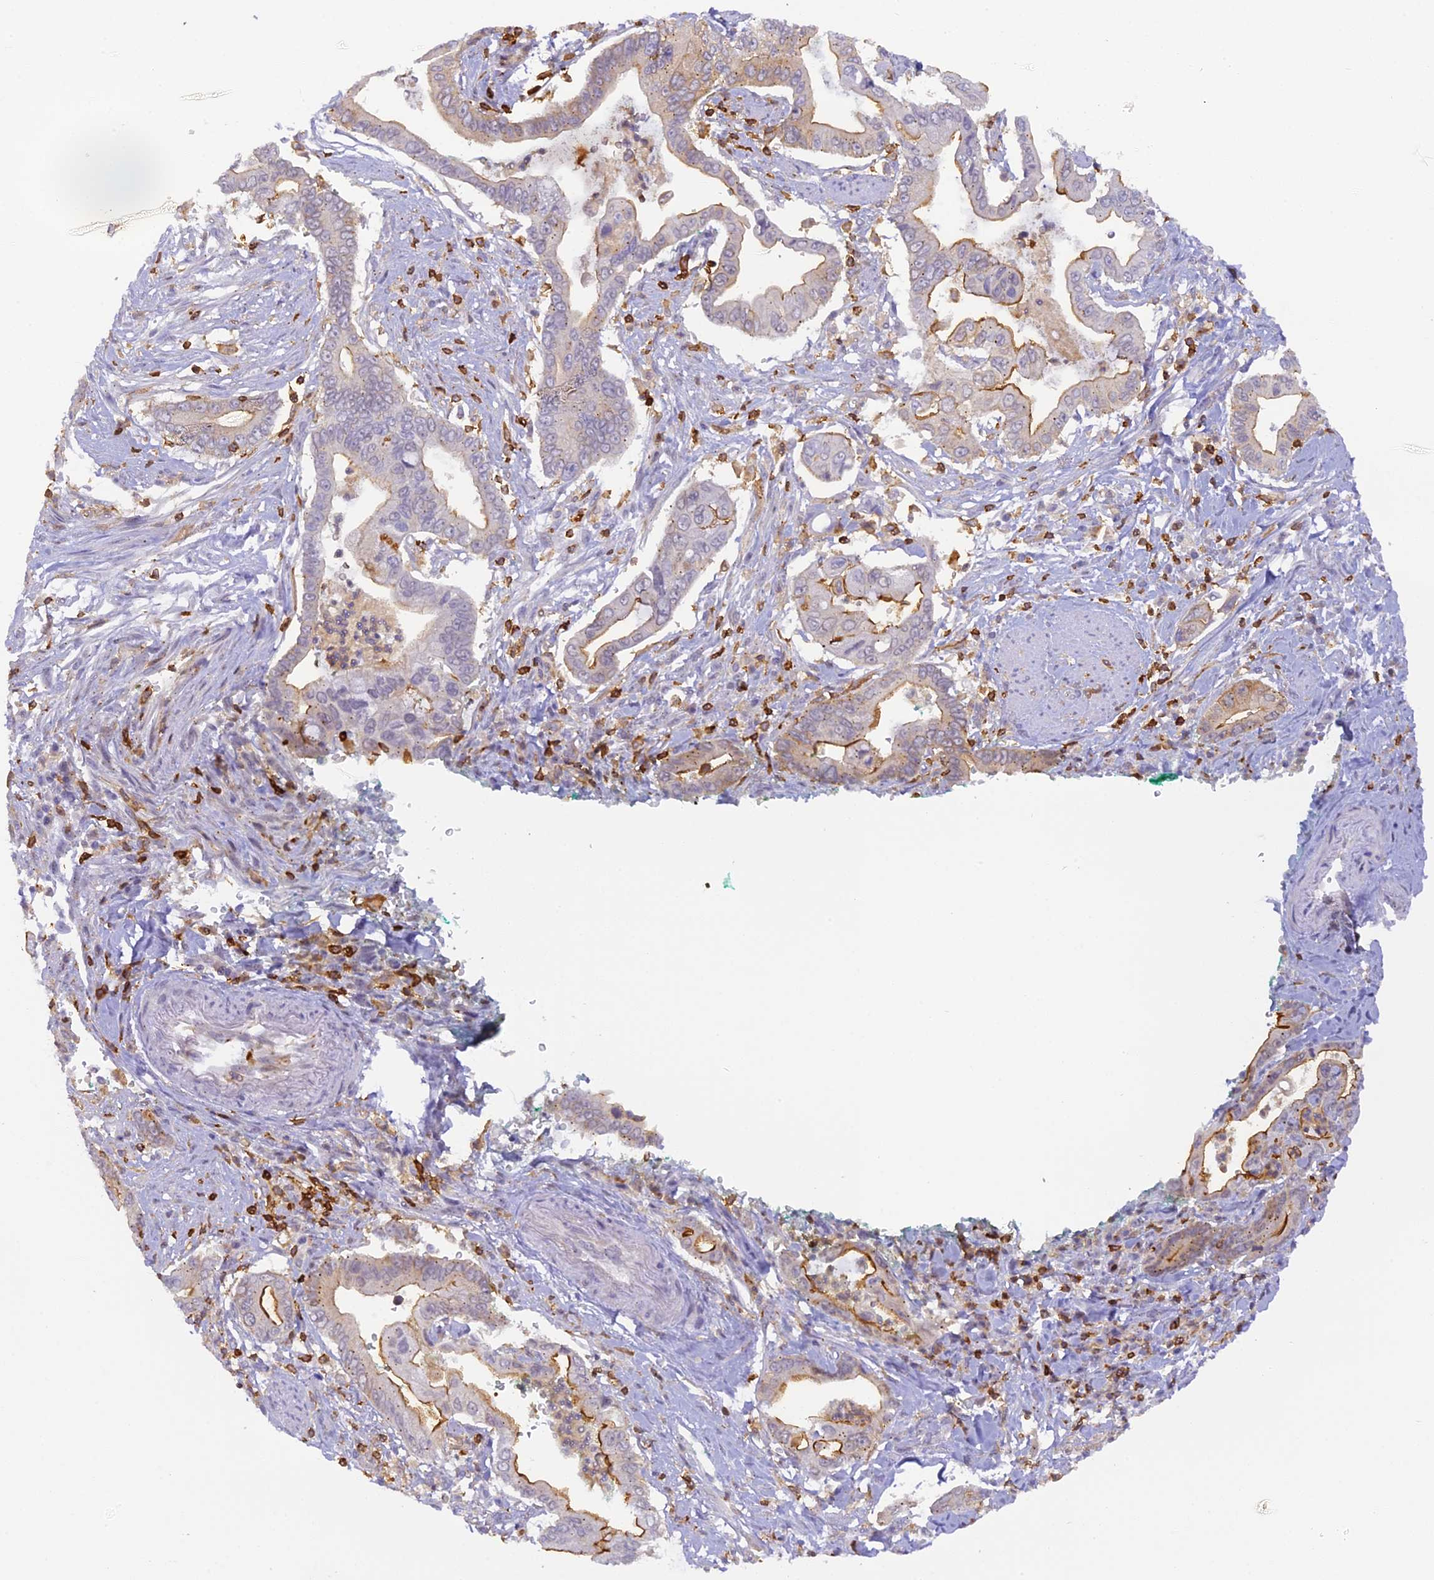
{"staining": {"intensity": "moderate", "quantity": "<25%", "location": "cytoplasmic/membranous"}, "tissue": "pancreatic cancer", "cell_type": "Tumor cells", "image_type": "cancer", "snomed": [{"axis": "morphology", "description": "Adenocarcinoma, NOS"}, {"axis": "topography", "description": "Pancreas"}], "caption": "Adenocarcinoma (pancreatic) was stained to show a protein in brown. There is low levels of moderate cytoplasmic/membranous staining in approximately <25% of tumor cells. The protein is stained brown, and the nuclei are stained in blue (DAB (3,3'-diaminobenzidine) IHC with brightfield microscopy, high magnification).", "gene": "FYB1", "patient": {"sex": "male", "age": 78}}